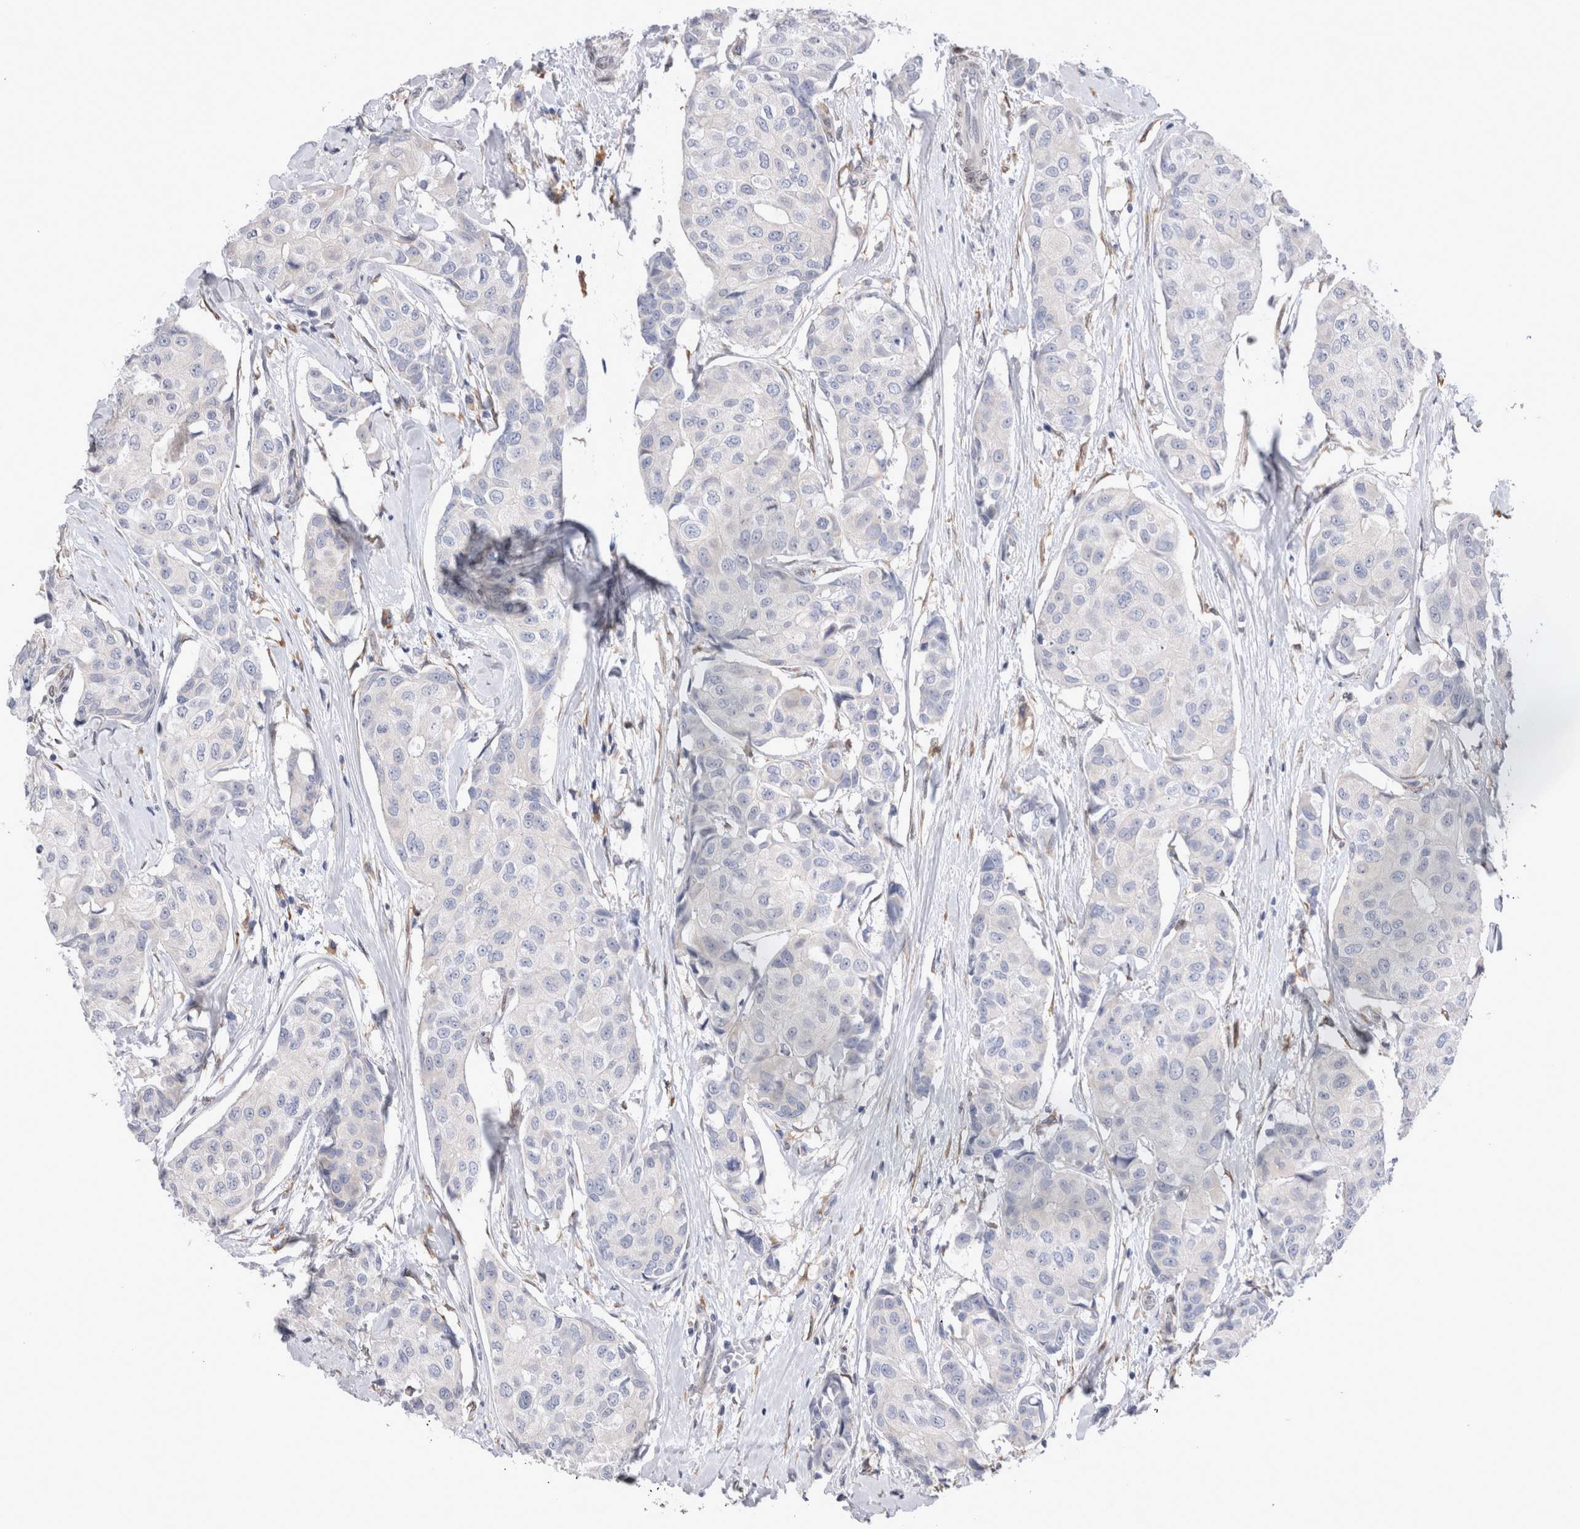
{"staining": {"intensity": "negative", "quantity": "none", "location": "none"}, "tissue": "breast cancer", "cell_type": "Tumor cells", "image_type": "cancer", "snomed": [{"axis": "morphology", "description": "Duct carcinoma"}, {"axis": "topography", "description": "Breast"}], "caption": "DAB immunohistochemical staining of human intraductal carcinoma (breast) displays no significant positivity in tumor cells.", "gene": "VCPIP1", "patient": {"sex": "female", "age": 80}}